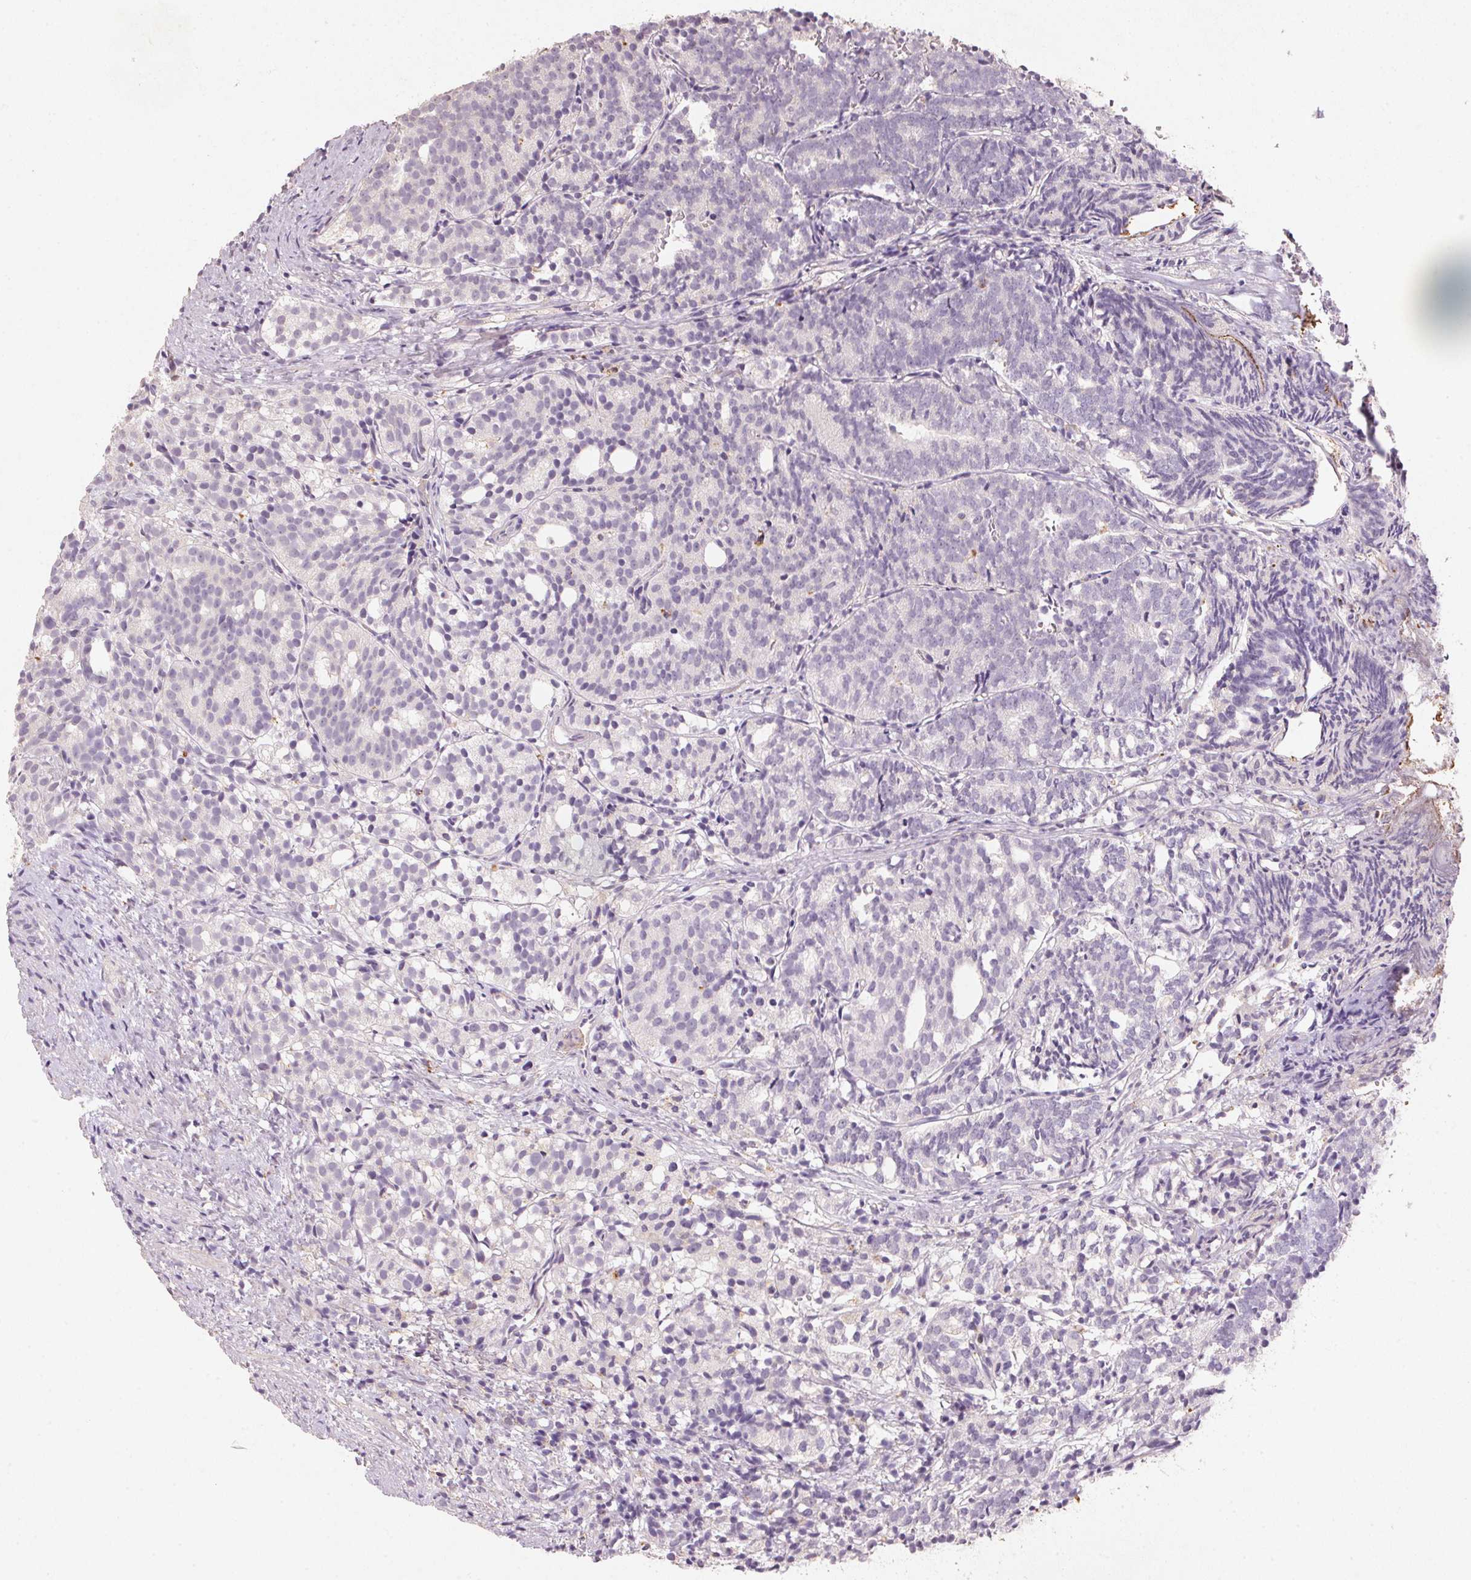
{"staining": {"intensity": "negative", "quantity": "none", "location": "none"}, "tissue": "prostate cancer", "cell_type": "Tumor cells", "image_type": "cancer", "snomed": [{"axis": "morphology", "description": "Adenocarcinoma, High grade"}, {"axis": "topography", "description": "Prostate"}], "caption": "A high-resolution histopathology image shows IHC staining of prostate adenocarcinoma (high-grade), which demonstrates no significant expression in tumor cells.", "gene": "CXCL5", "patient": {"sex": "male", "age": 53}}